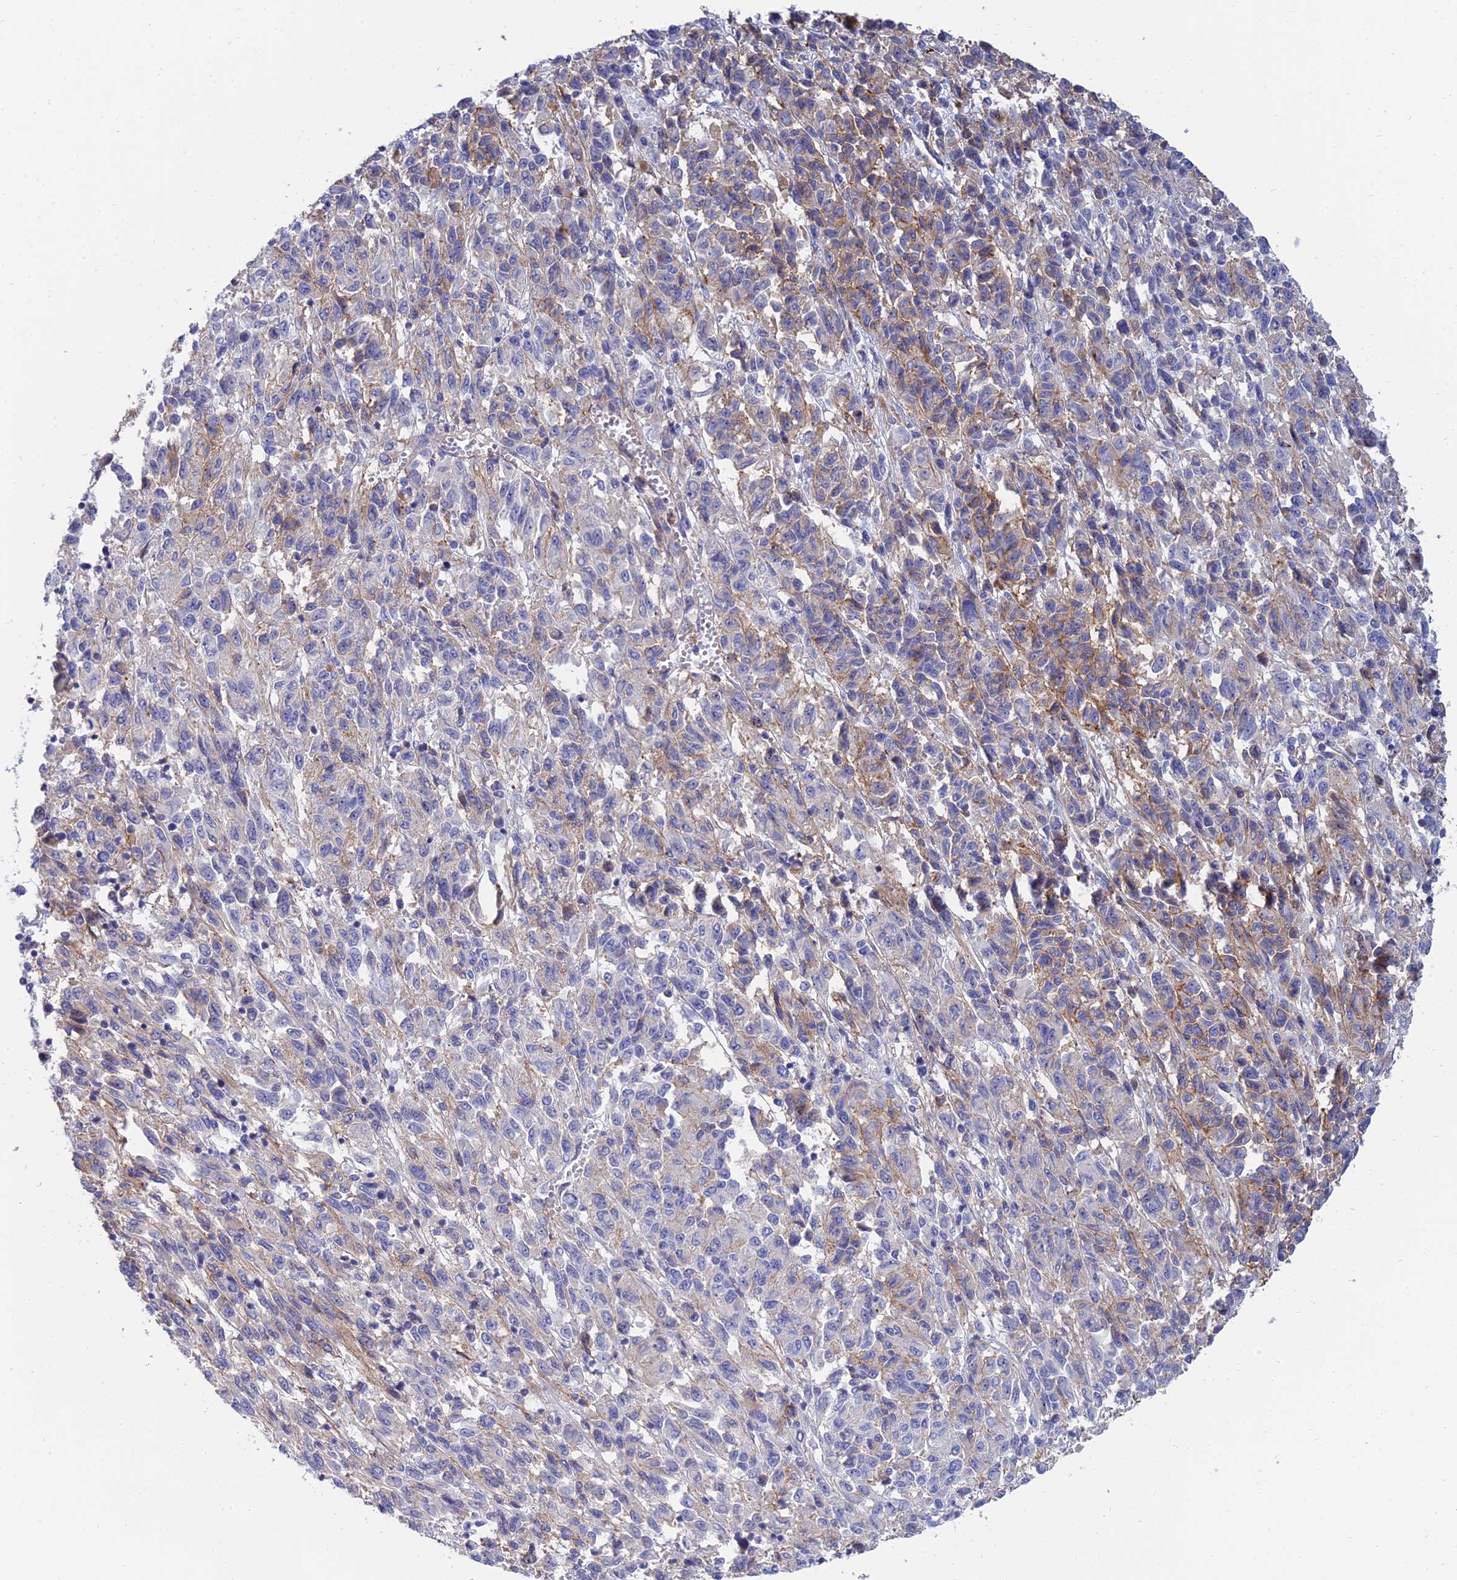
{"staining": {"intensity": "moderate", "quantity": "<25%", "location": "cytoplasmic/membranous"}, "tissue": "melanoma", "cell_type": "Tumor cells", "image_type": "cancer", "snomed": [{"axis": "morphology", "description": "Malignant melanoma, Metastatic site"}, {"axis": "topography", "description": "Lung"}], "caption": "Moderate cytoplasmic/membranous staining is identified in about <25% of tumor cells in malignant melanoma (metastatic site).", "gene": "TRIM43B", "patient": {"sex": "male", "age": 64}}